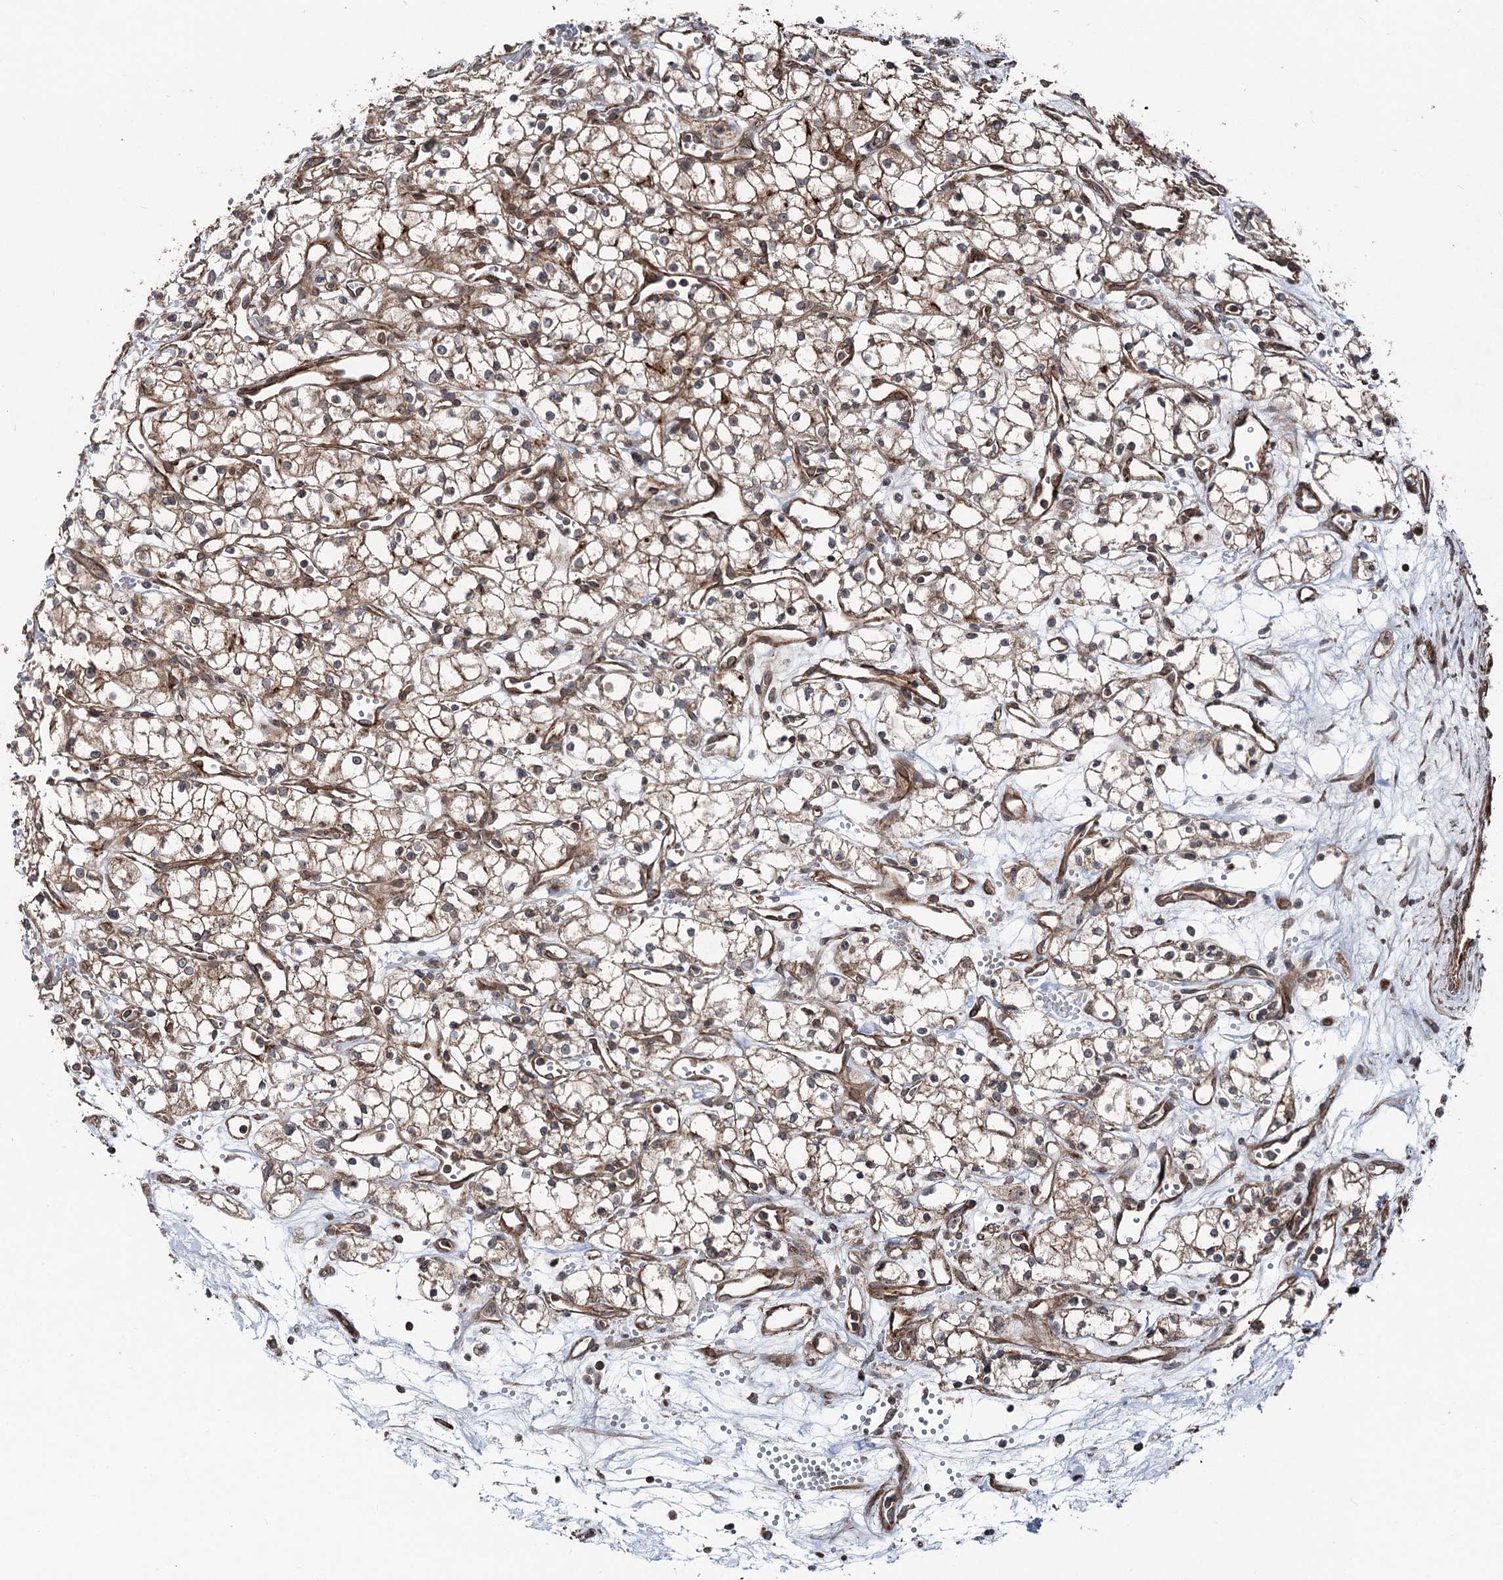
{"staining": {"intensity": "moderate", "quantity": "25%-75%", "location": "cytoplasmic/membranous"}, "tissue": "renal cancer", "cell_type": "Tumor cells", "image_type": "cancer", "snomed": [{"axis": "morphology", "description": "Adenocarcinoma, NOS"}, {"axis": "topography", "description": "Kidney"}], "caption": "Renal cancer (adenocarcinoma) was stained to show a protein in brown. There is medium levels of moderate cytoplasmic/membranous expression in approximately 25%-75% of tumor cells.", "gene": "ITFG2", "patient": {"sex": "male", "age": 59}}